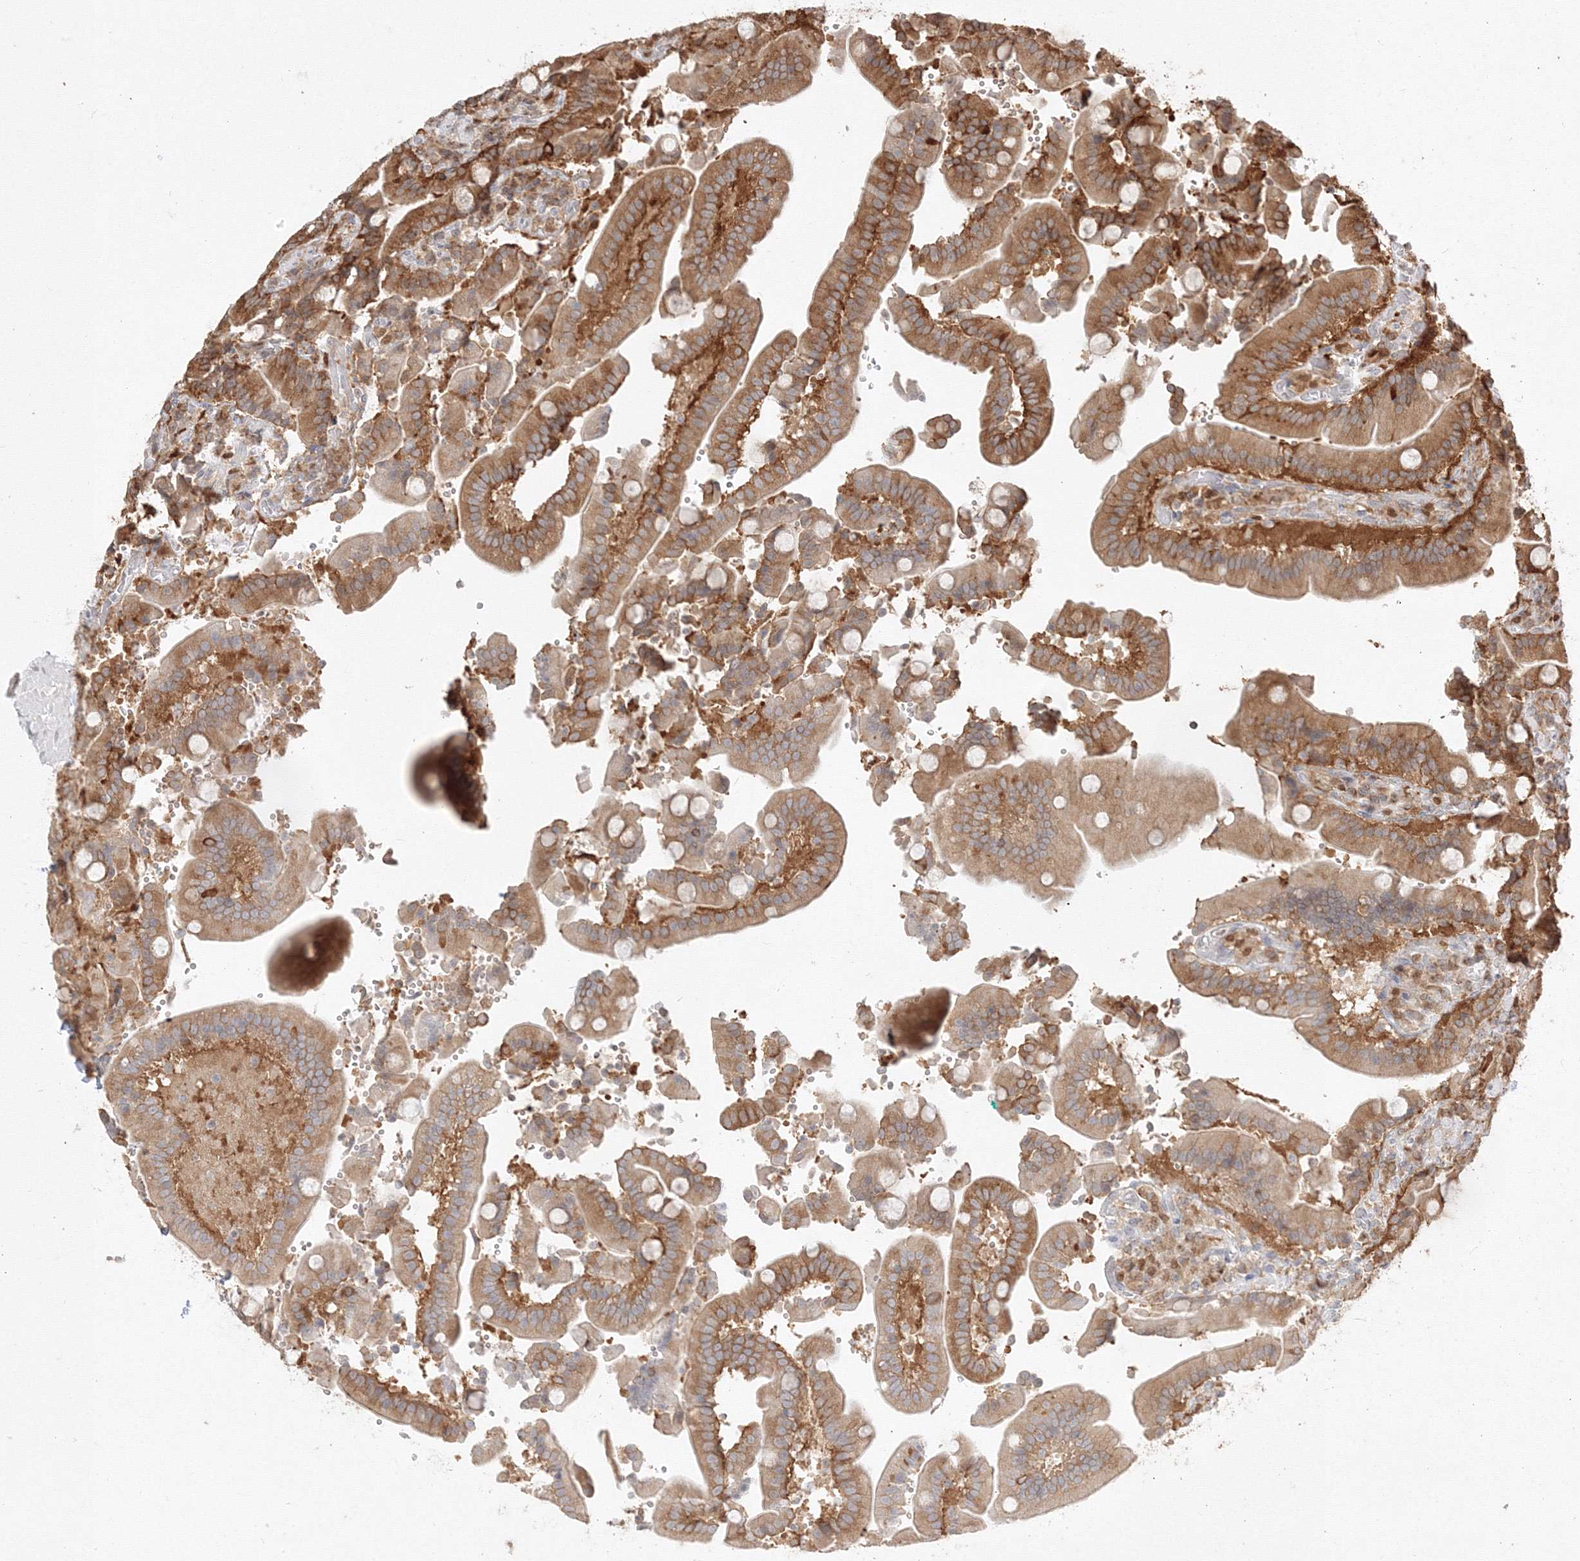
{"staining": {"intensity": "moderate", "quantity": ">75%", "location": "cytoplasmic/membranous"}, "tissue": "duodenum", "cell_type": "Glandular cells", "image_type": "normal", "snomed": [{"axis": "morphology", "description": "Normal tissue, NOS"}, {"axis": "topography", "description": "Duodenum"}], "caption": "A brown stain highlights moderate cytoplasmic/membranous positivity of a protein in glandular cells of normal human duodenum. (Brightfield microscopy of DAB IHC at high magnification).", "gene": "TMEM50B", "patient": {"sex": "female", "age": 62}}